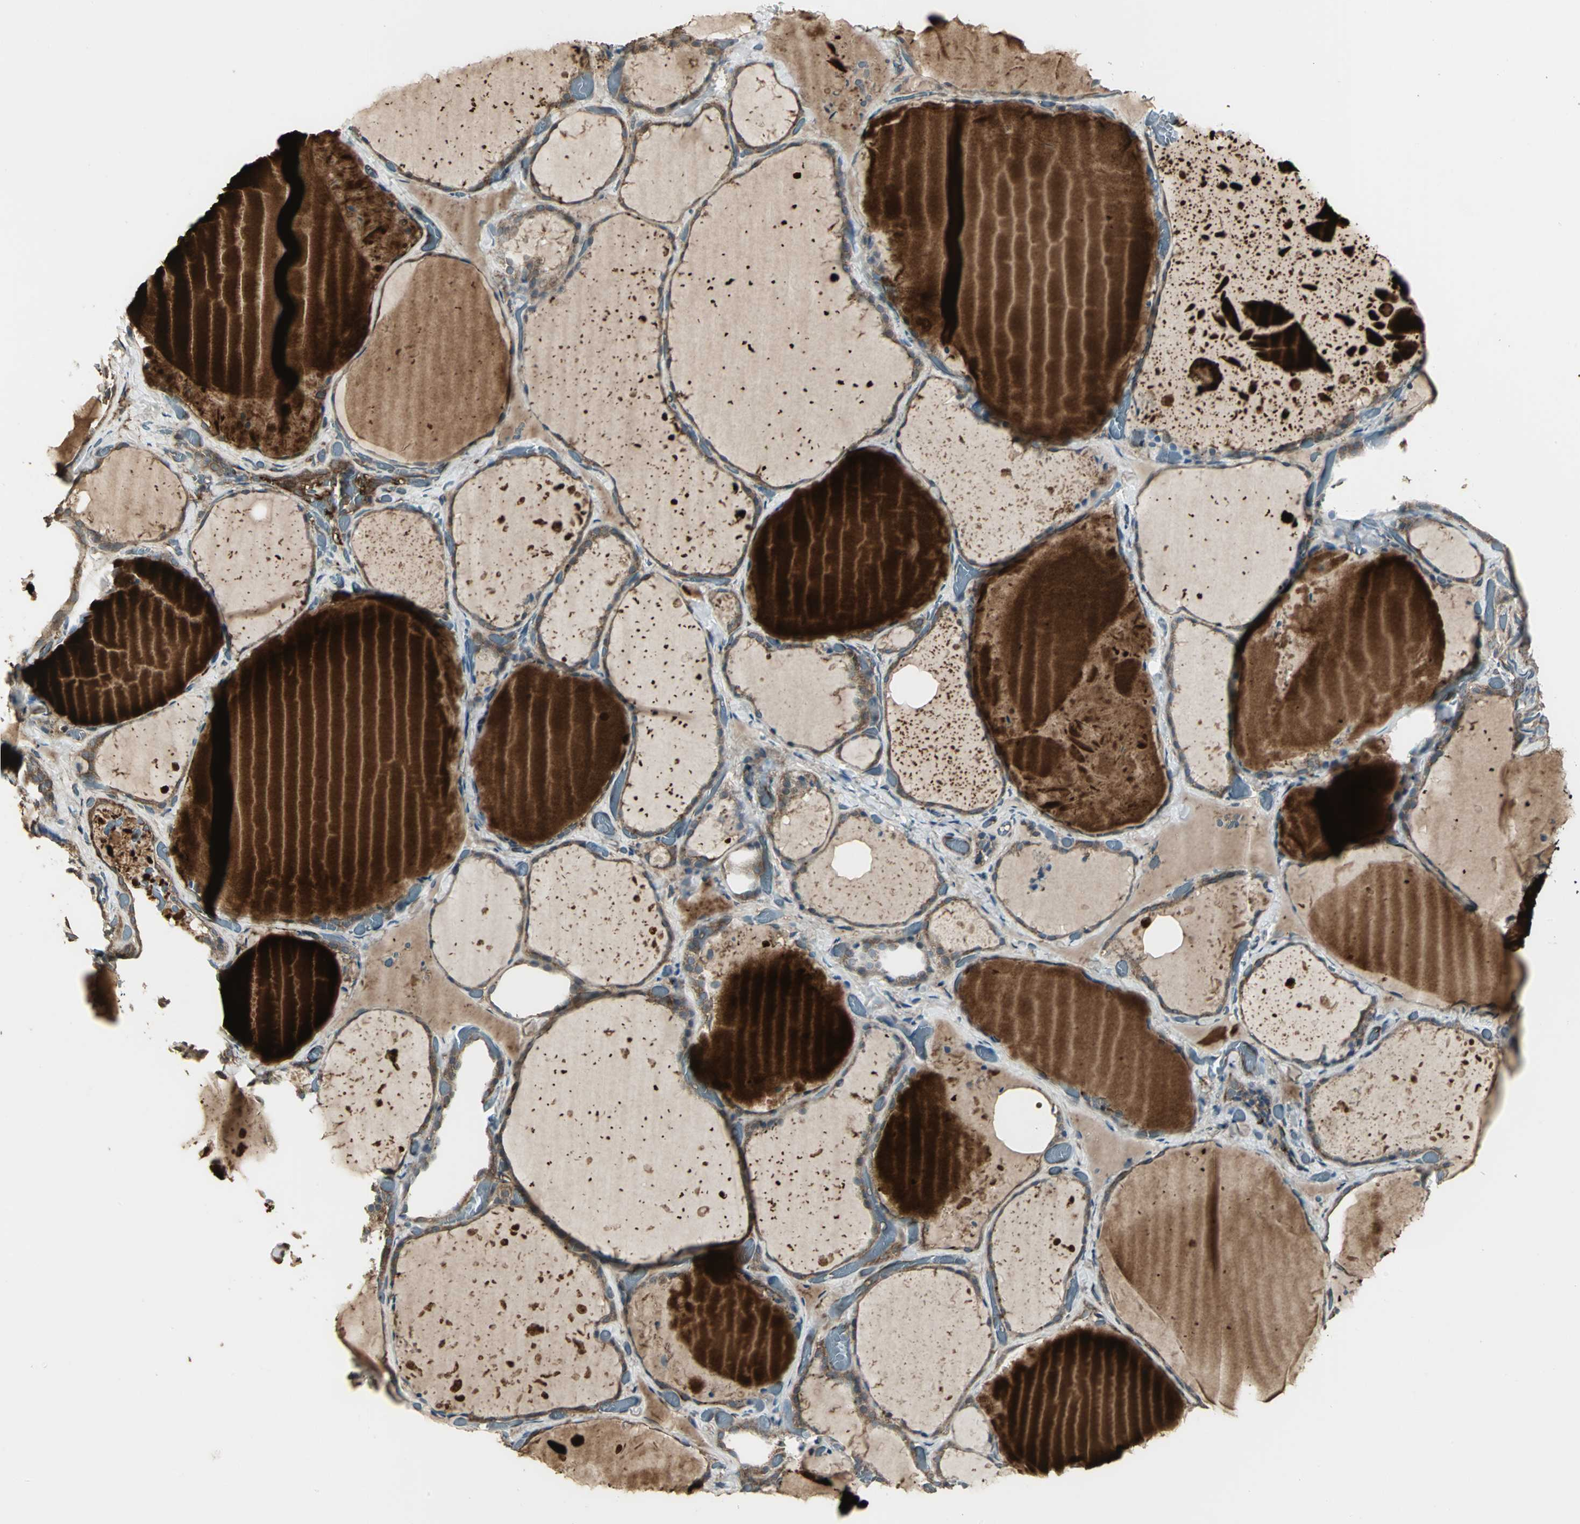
{"staining": {"intensity": "moderate", "quantity": ">75%", "location": "cytoplasmic/membranous"}, "tissue": "thyroid gland", "cell_type": "Glandular cells", "image_type": "normal", "snomed": [{"axis": "morphology", "description": "Normal tissue, NOS"}, {"axis": "topography", "description": "Thyroid gland"}], "caption": "Glandular cells show medium levels of moderate cytoplasmic/membranous expression in about >75% of cells in benign human thyroid gland.", "gene": "PRXL2B", "patient": {"sex": "female", "age": 22}}